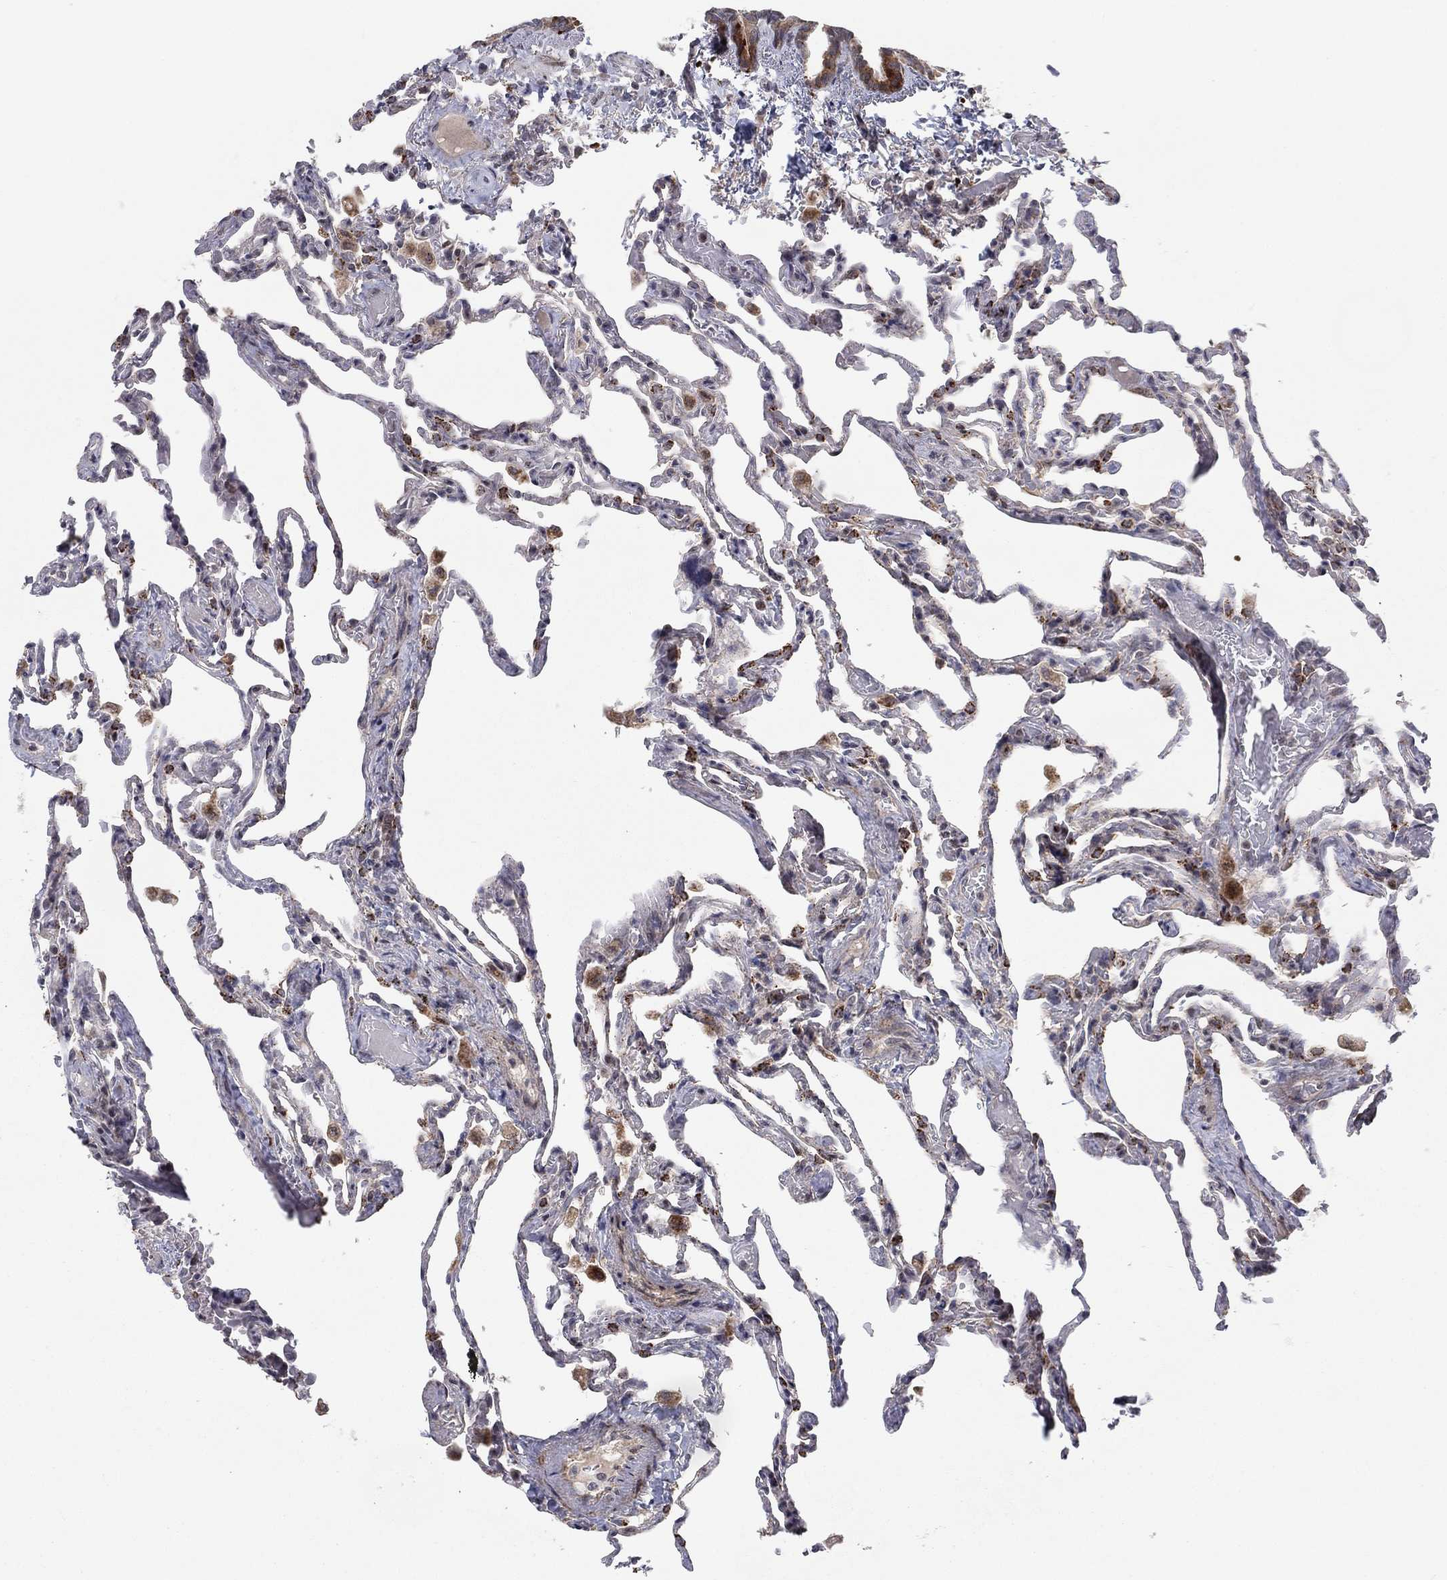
{"staining": {"intensity": "negative", "quantity": "none", "location": "none"}, "tissue": "lung", "cell_type": "Alveolar cells", "image_type": "normal", "snomed": [{"axis": "morphology", "description": "Normal tissue, NOS"}, {"axis": "topography", "description": "Lung"}], "caption": "Protein analysis of unremarkable lung displays no significant expression in alveolar cells. (Stains: DAB immunohistochemistry with hematoxylin counter stain, Microscopy: brightfield microscopy at high magnification).", "gene": "ZNF395", "patient": {"sex": "female", "age": 43}}